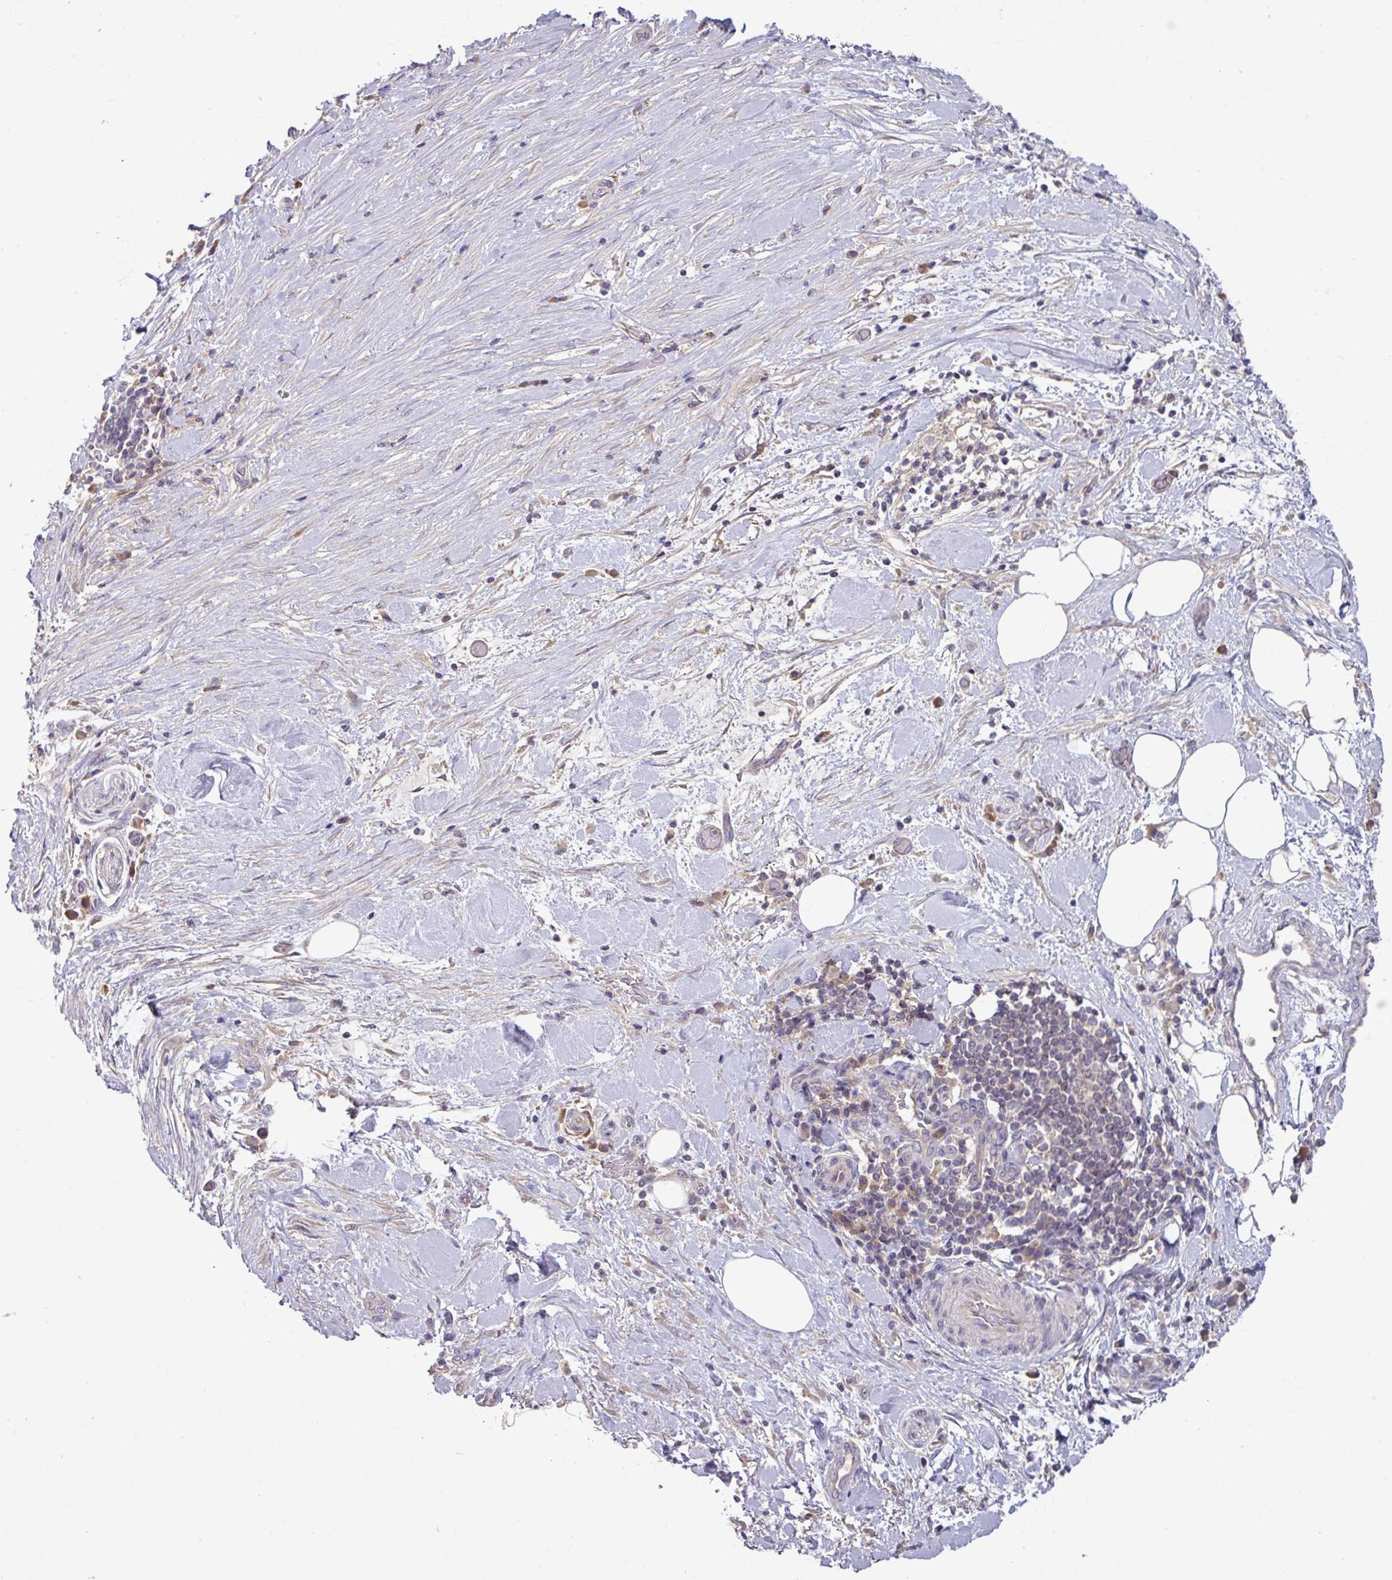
{"staining": {"intensity": "weak", "quantity": ">75%", "location": "cytoplasmic/membranous"}, "tissue": "pancreatic cancer", "cell_type": "Tumor cells", "image_type": "cancer", "snomed": [{"axis": "morphology", "description": "Adenocarcinoma, NOS"}, {"axis": "topography", "description": "Pancreas"}], "caption": "Tumor cells show low levels of weak cytoplasmic/membranous positivity in about >75% of cells in pancreatic cancer. (IHC, brightfield microscopy, high magnification).", "gene": "TMEM62", "patient": {"sex": "female", "age": 69}}